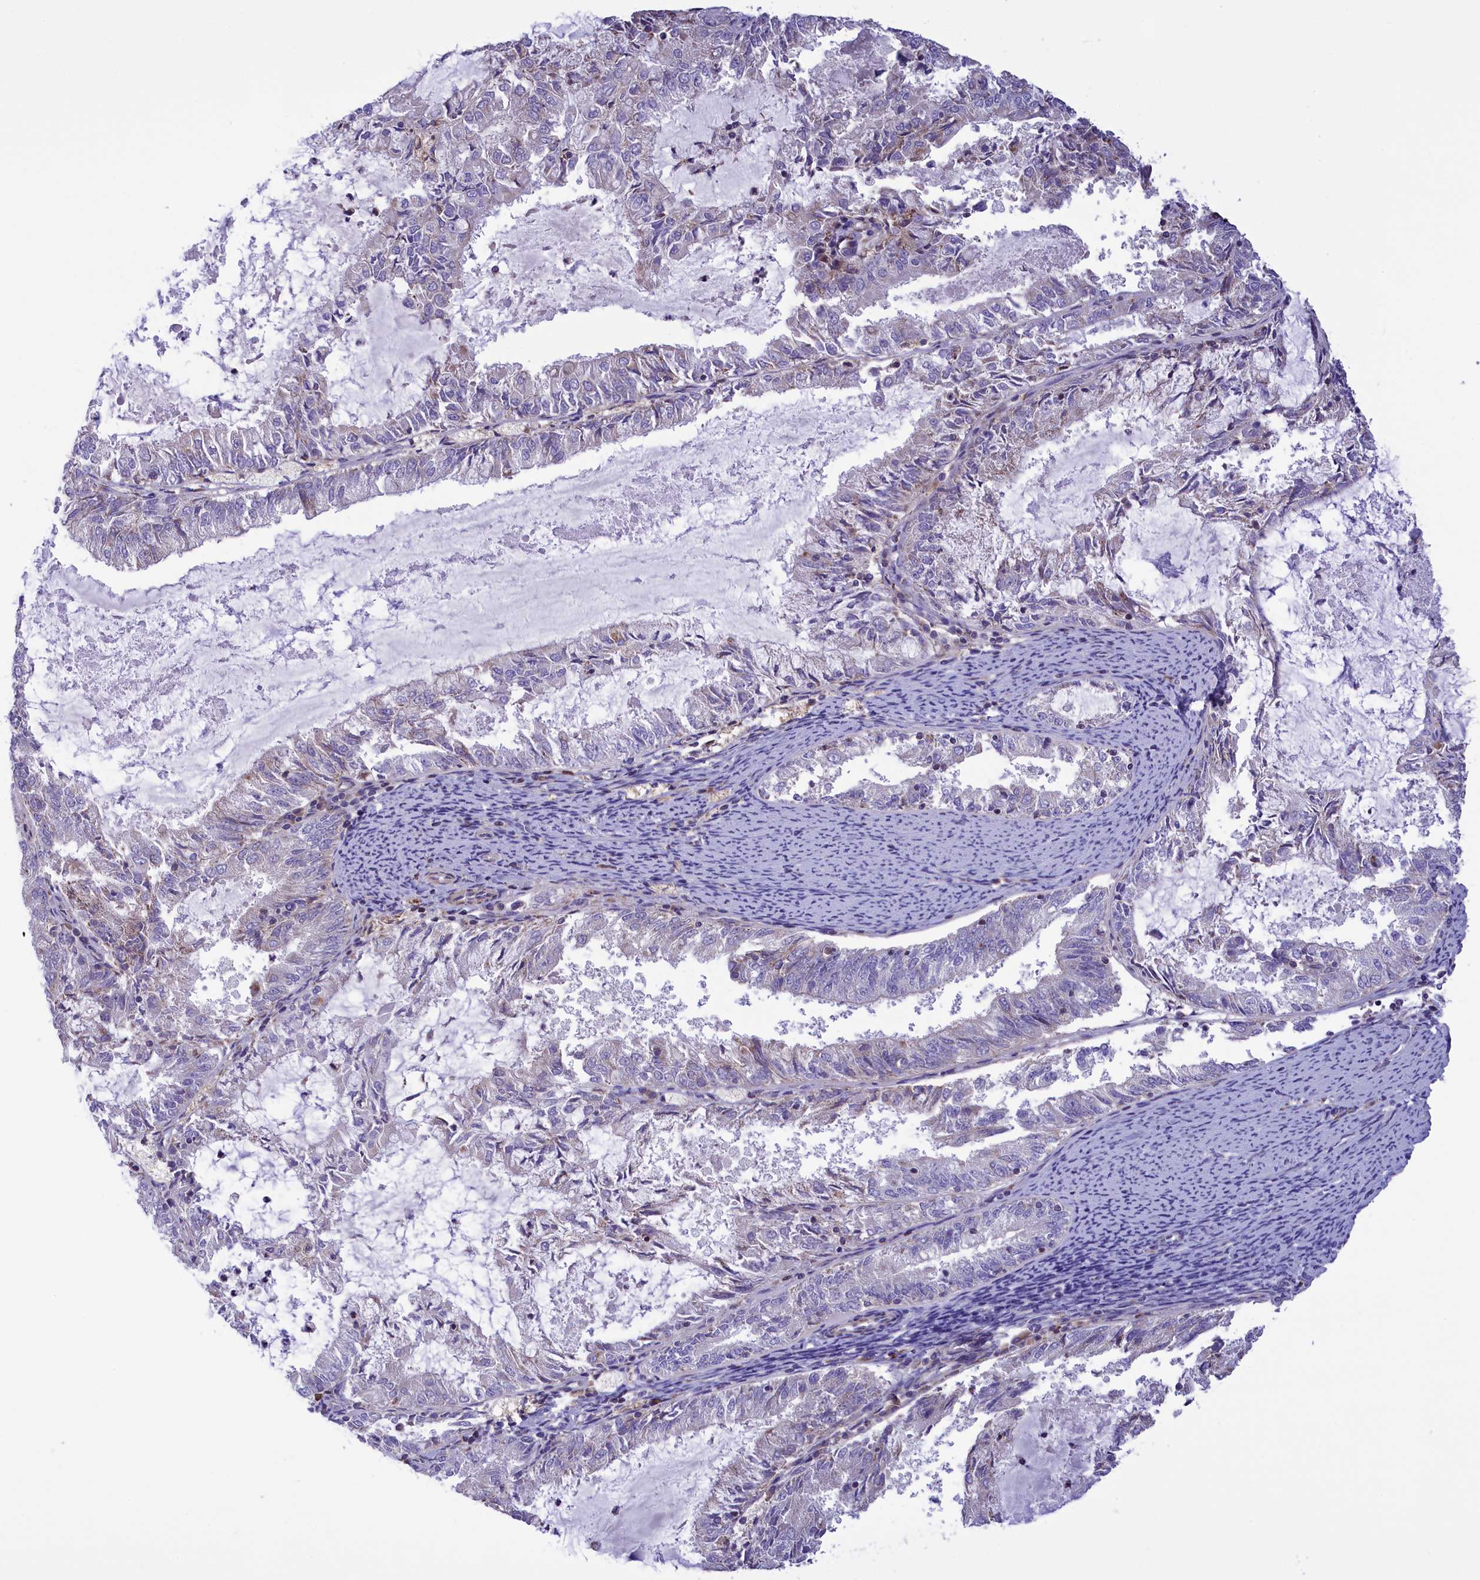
{"staining": {"intensity": "weak", "quantity": "25%-75%", "location": "cytoplasmic/membranous"}, "tissue": "endometrial cancer", "cell_type": "Tumor cells", "image_type": "cancer", "snomed": [{"axis": "morphology", "description": "Adenocarcinoma, NOS"}, {"axis": "topography", "description": "Endometrium"}], "caption": "Human endometrial cancer (adenocarcinoma) stained with a protein marker demonstrates weak staining in tumor cells.", "gene": "CORO7-PAM16", "patient": {"sex": "female", "age": 57}}